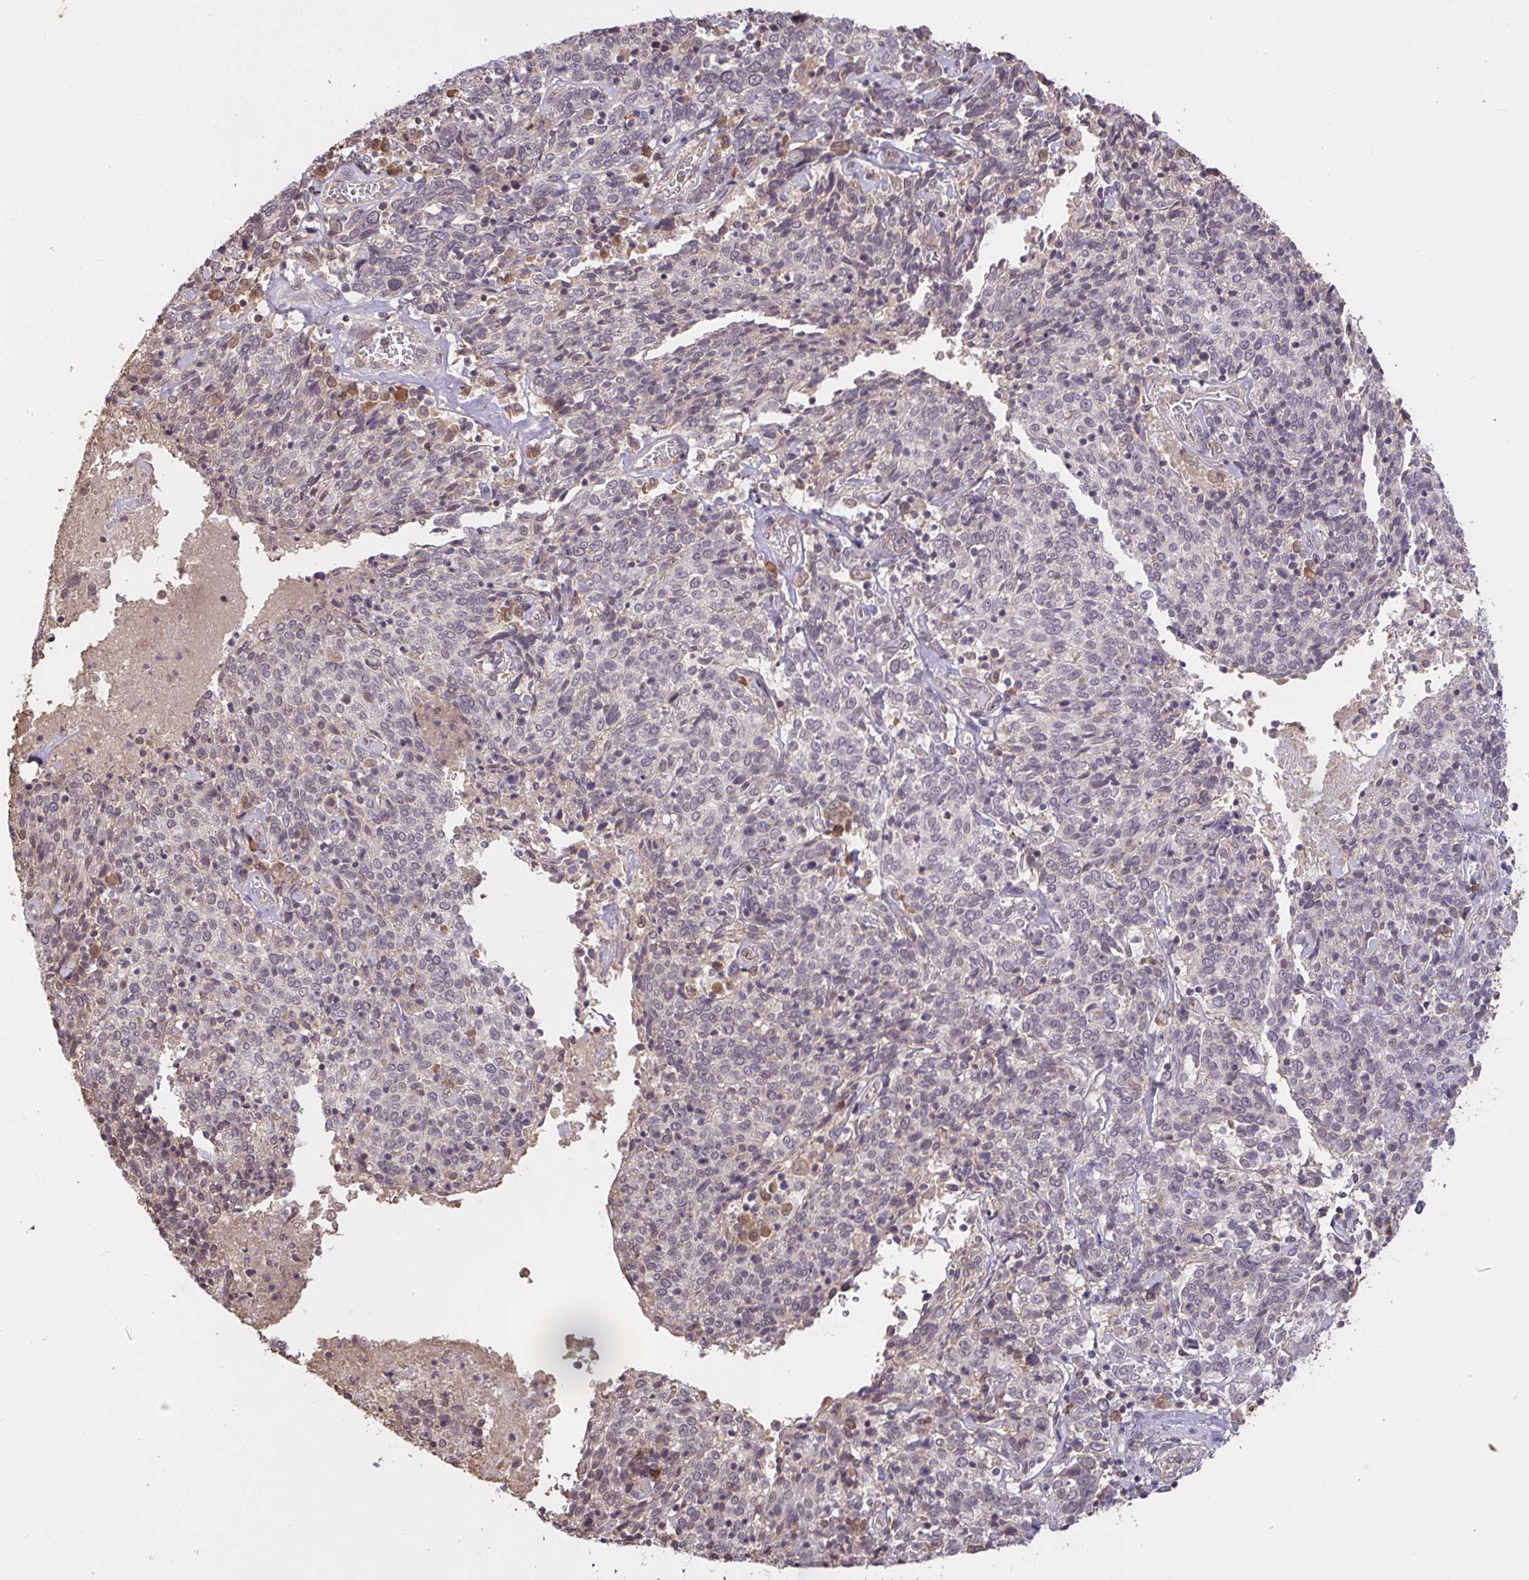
{"staining": {"intensity": "negative", "quantity": "none", "location": "none"}, "tissue": "cervical cancer", "cell_type": "Tumor cells", "image_type": "cancer", "snomed": [{"axis": "morphology", "description": "Squamous cell carcinoma, NOS"}, {"axis": "topography", "description": "Cervix"}], "caption": "Human cervical squamous cell carcinoma stained for a protein using IHC exhibits no staining in tumor cells.", "gene": "FCER1A", "patient": {"sex": "female", "age": 46}}